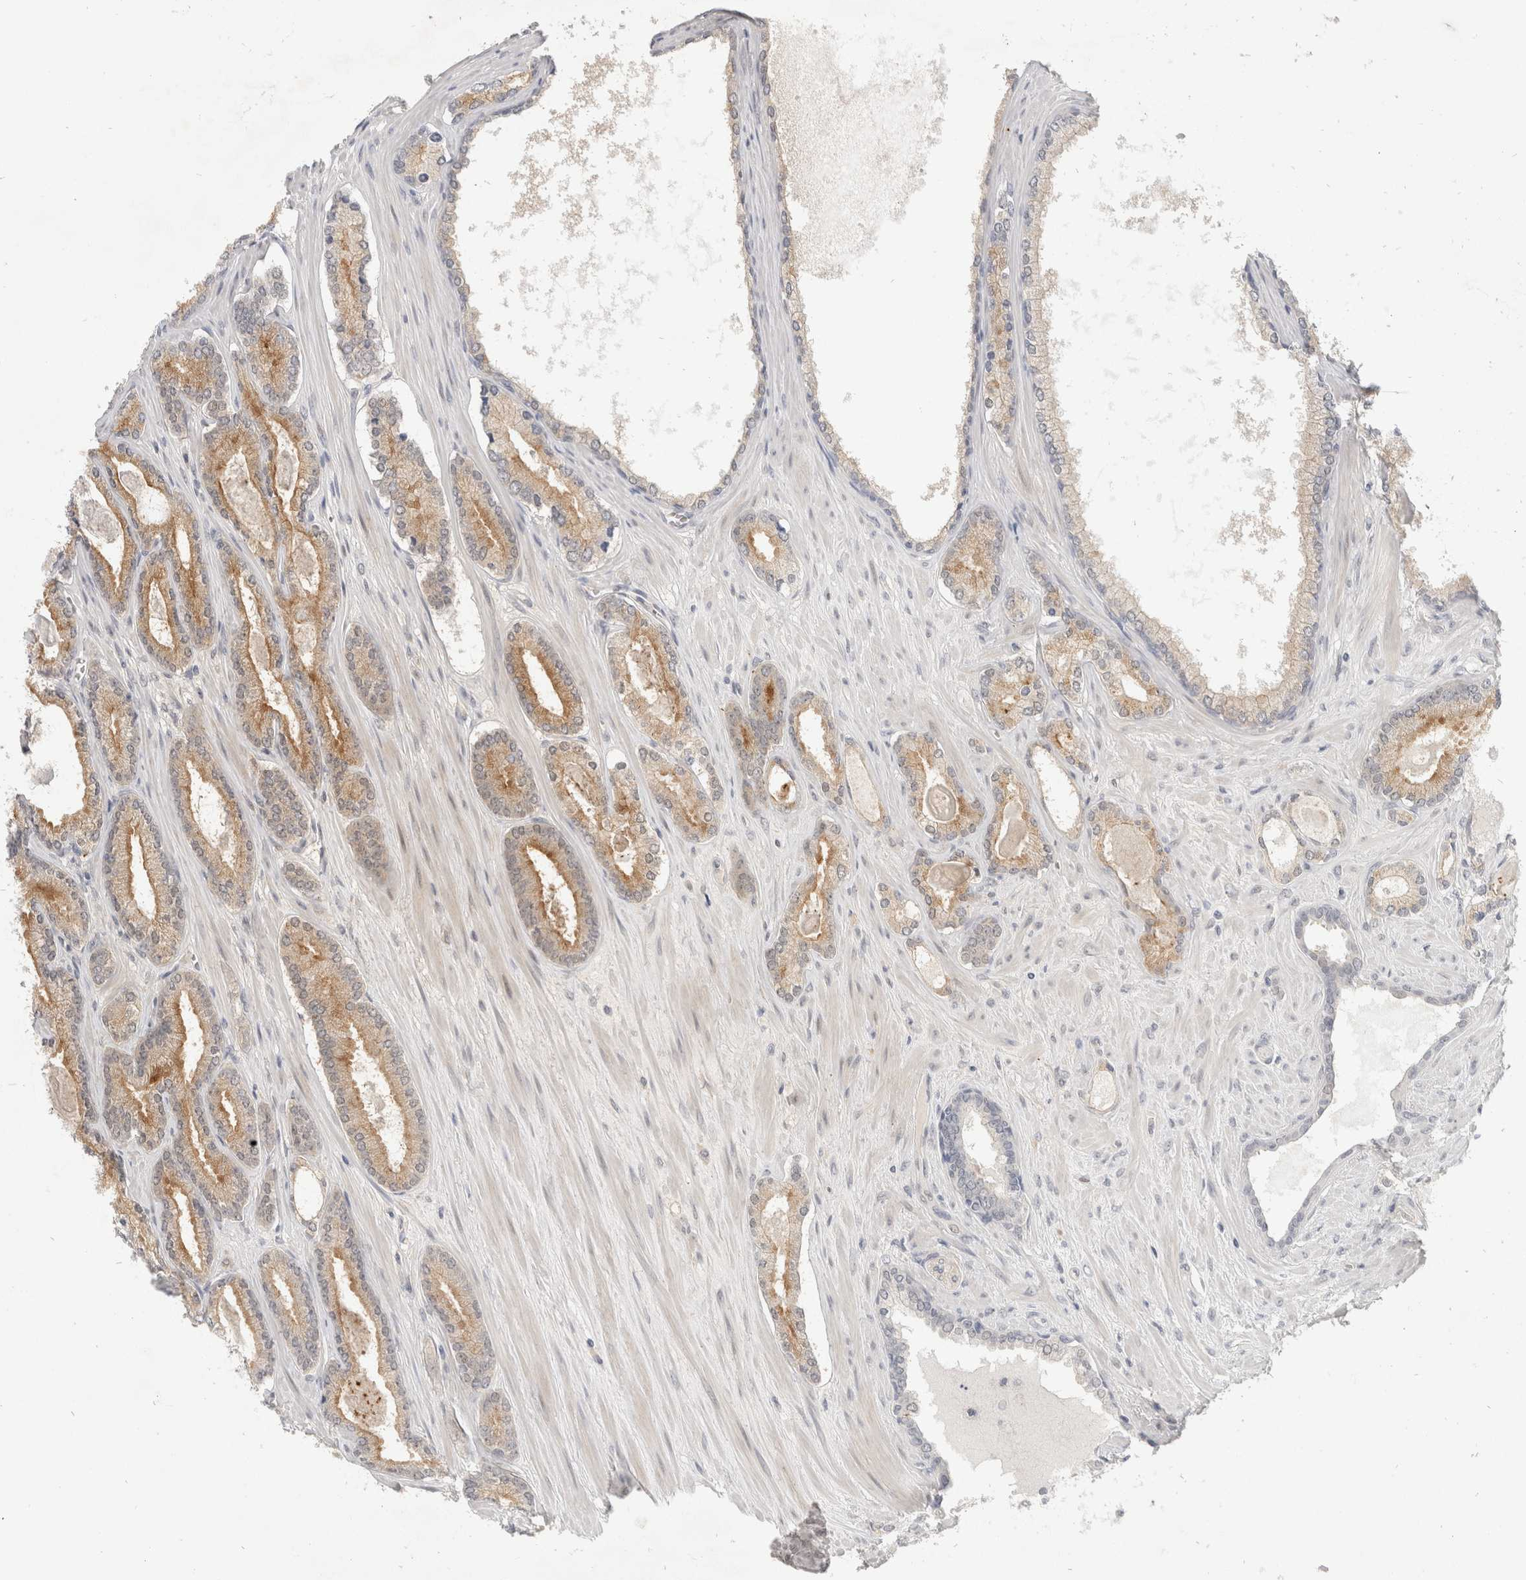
{"staining": {"intensity": "moderate", "quantity": ">75%", "location": "cytoplasmic/membranous"}, "tissue": "prostate cancer", "cell_type": "Tumor cells", "image_type": "cancer", "snomed": [{"axis": "morphology", "description": "Adenocarcinoma, Low grade"}, {"axis": "topography", "description": "Prostate"}], "caption": "The immunohistochemical stain shows moderate cytoplasmic/membranous expression in tumor cells of adenocarcinoma (low-grade) (prostate) tissue.", "gene": "TOM1L2", "patient": {"sex": "male", "age": 70}}